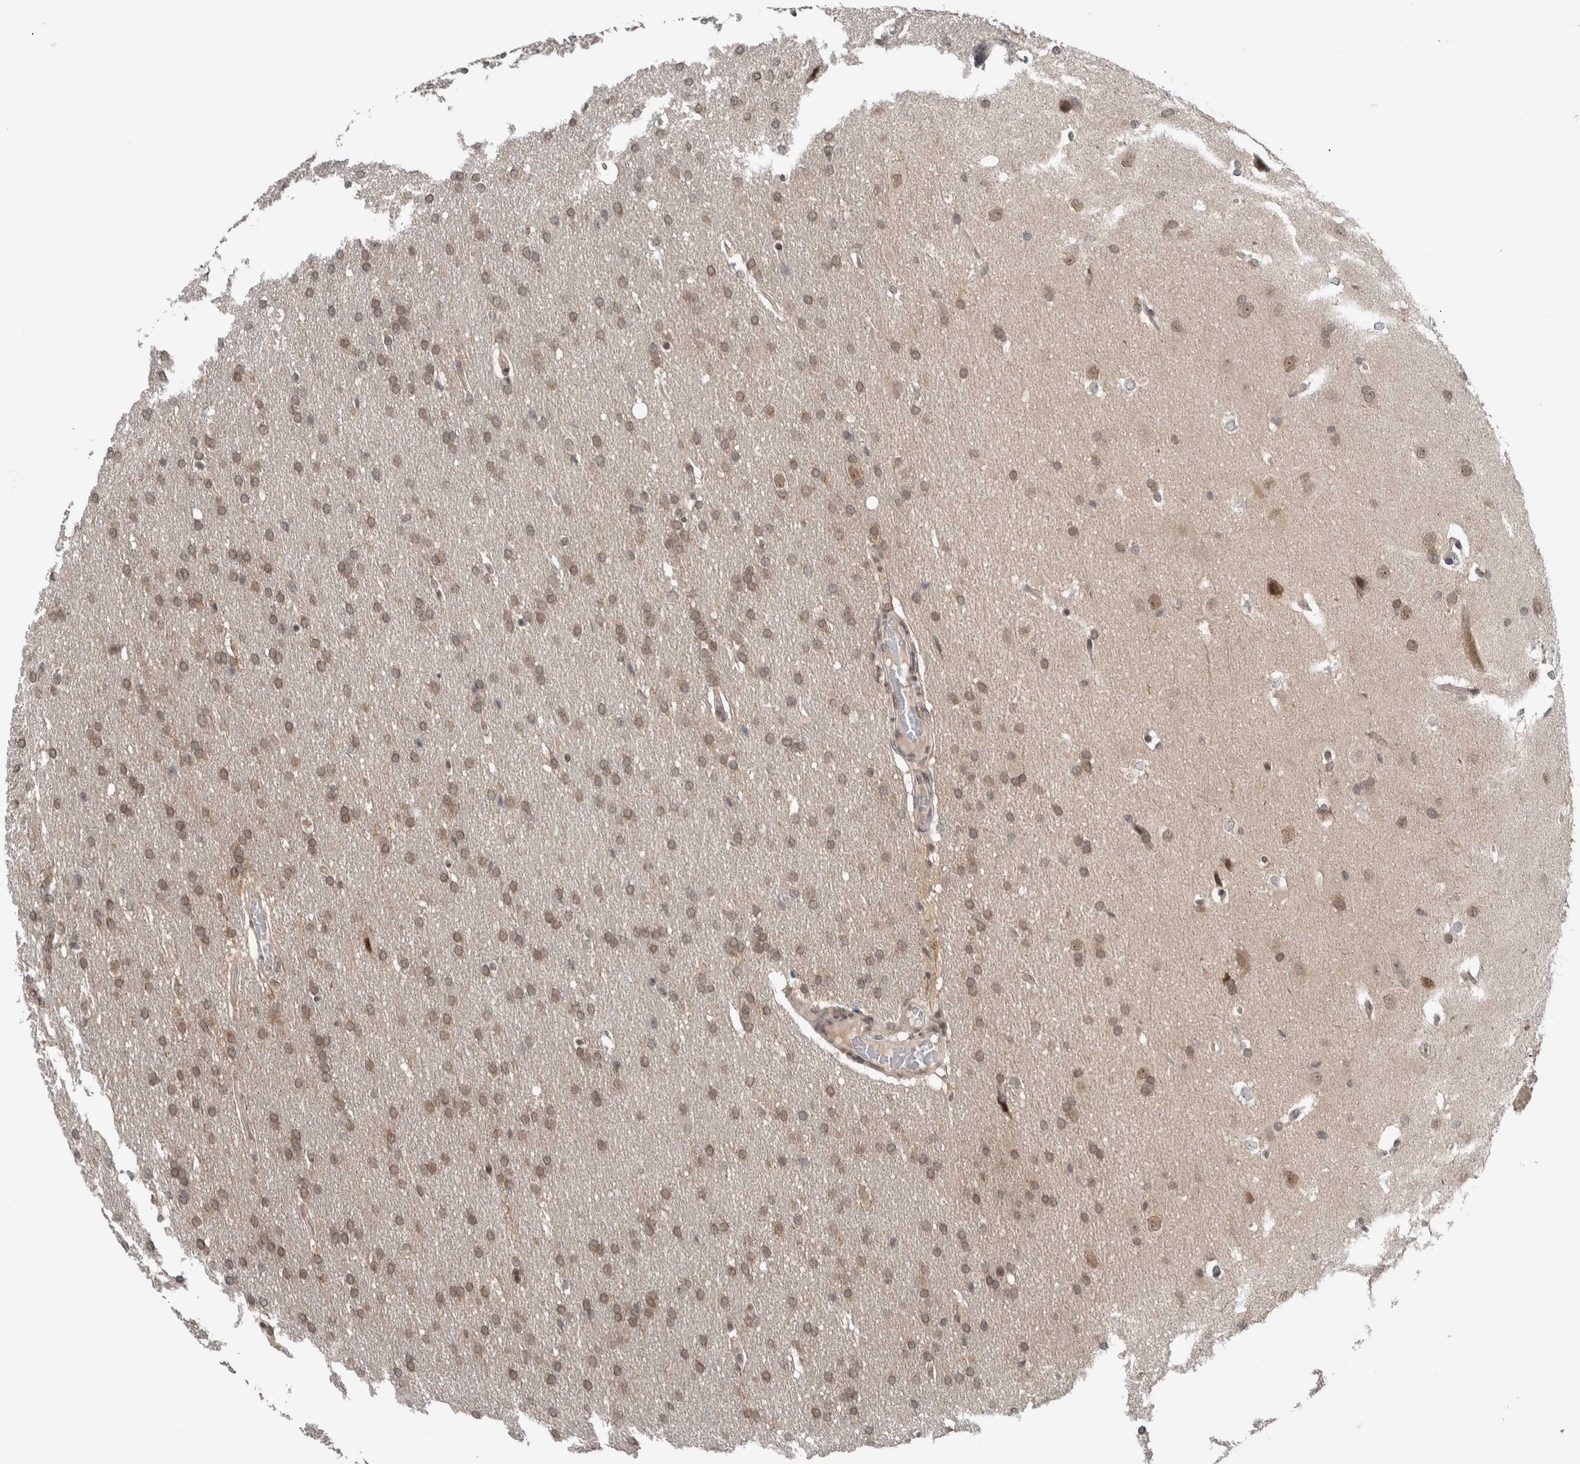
{"staining": {"intensity": "moderate", "quantity": ">75%", "location": "cytoplasmic/membranous,nuclear"}, "tissue": "glioma", "cell_type": "Tumor cells", "image_type": "cancer", "snomed": [{"axis": "morphology", "description": "Glioma, malignant, Low grade"}, {"axis": "topography", "description": "Brain"}], "caption": "A micrograph of glioma stained for a protein shows moderate cytoplasmic/membranous and nuclear brown staining in tumor cells.", "gene": "SPAG7", "patient": {"sex": "female", "age": 37}}